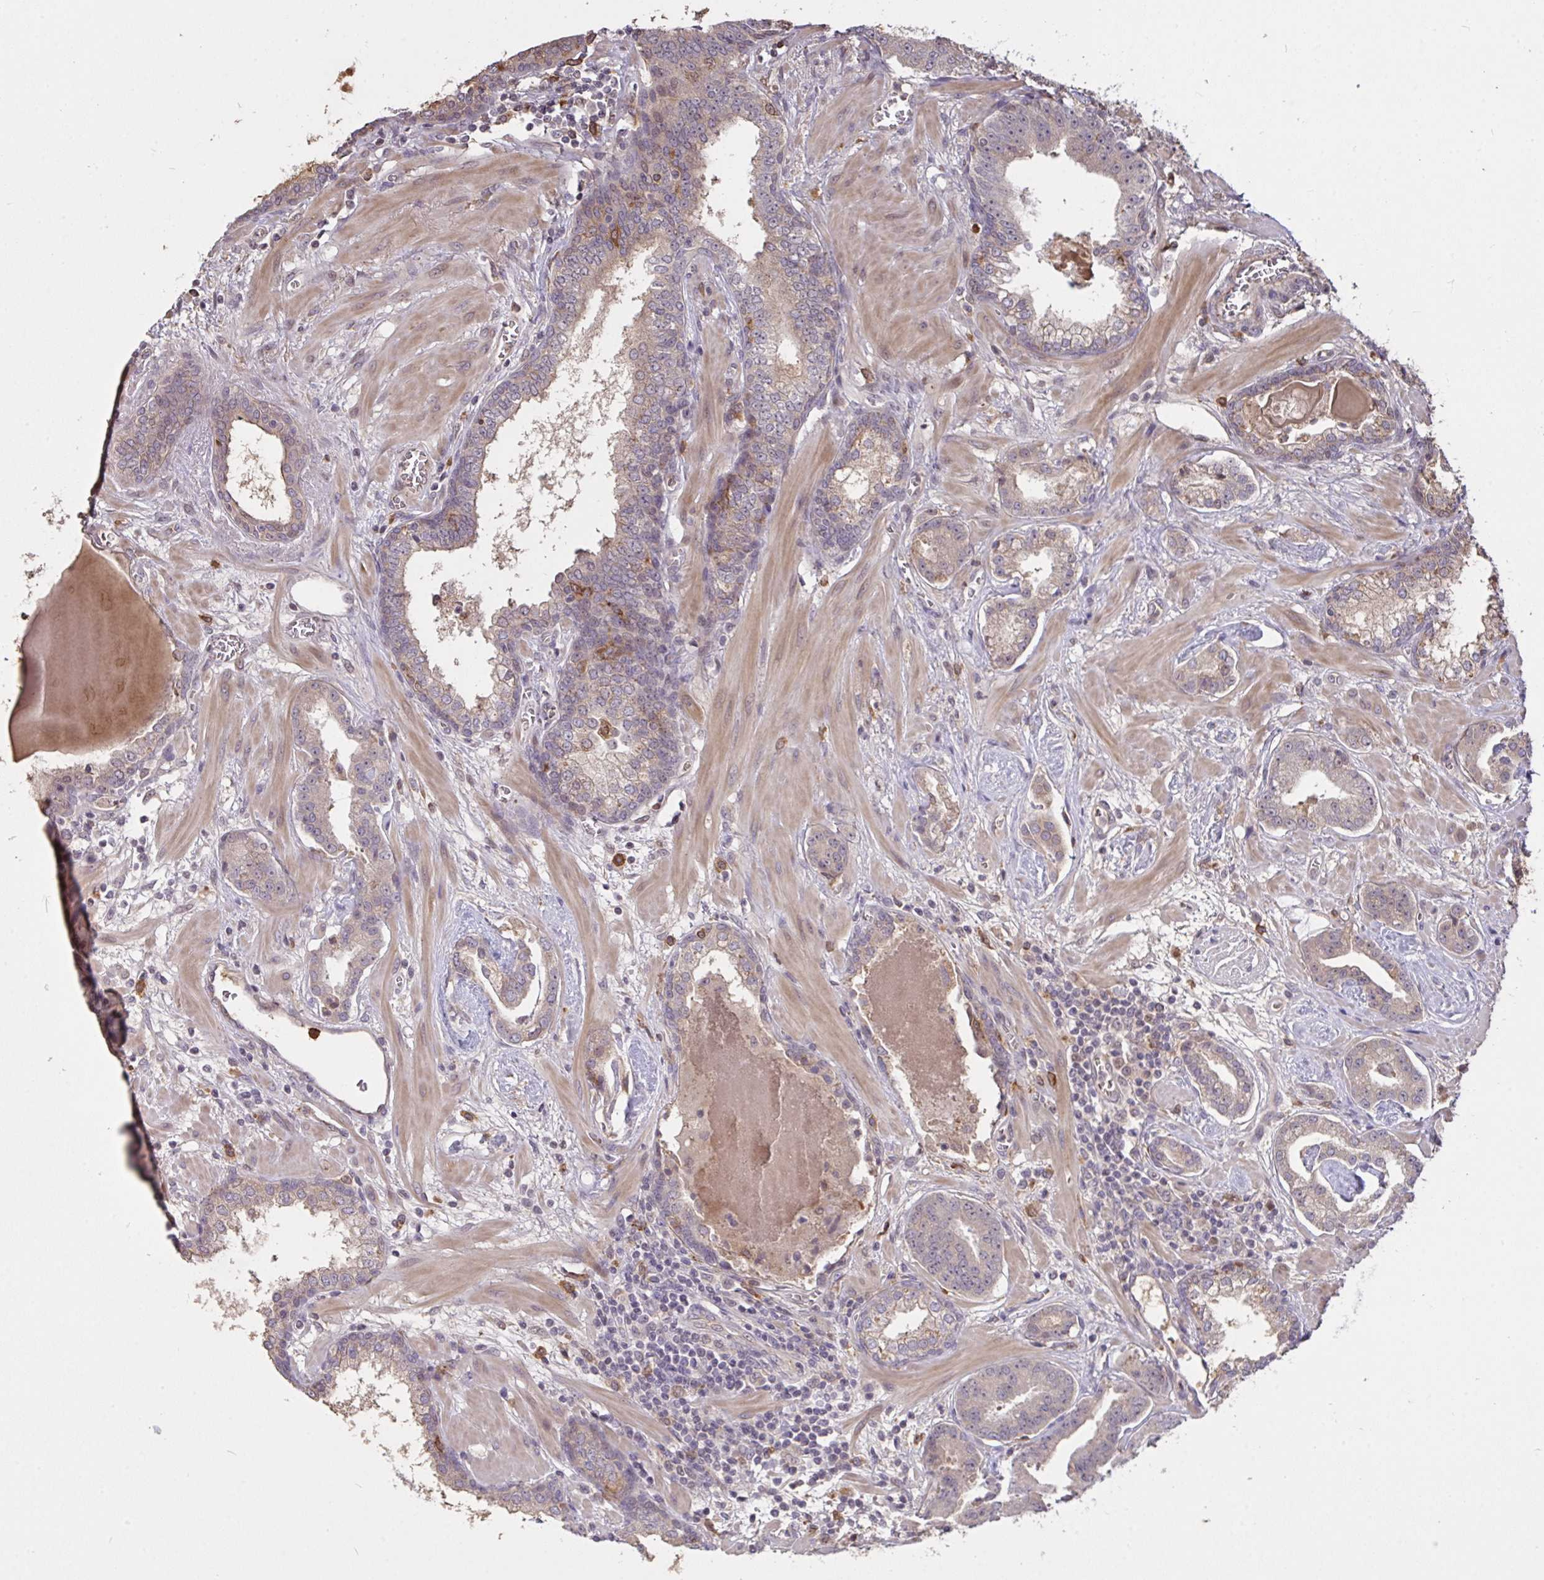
{"staining": {"intensity": "negative", "quantity": "none", "location": "none"}, "tissue": "prostate cancer", "cell_type": "Tumor cells", "image_type": "cancer", "snomed": [{"axis": "morphology", "description": "Adenocarcinoma, Low grade"}, {"axis": "topography", "description": "Prostate"}], "caption": "IHC histopathology image of human prostate cancer stained for a protein (brown), which demonstrates no positivity in tumor cells.", "gene": "FCER1A", "patient": {"sex": "male", "age": 62}}